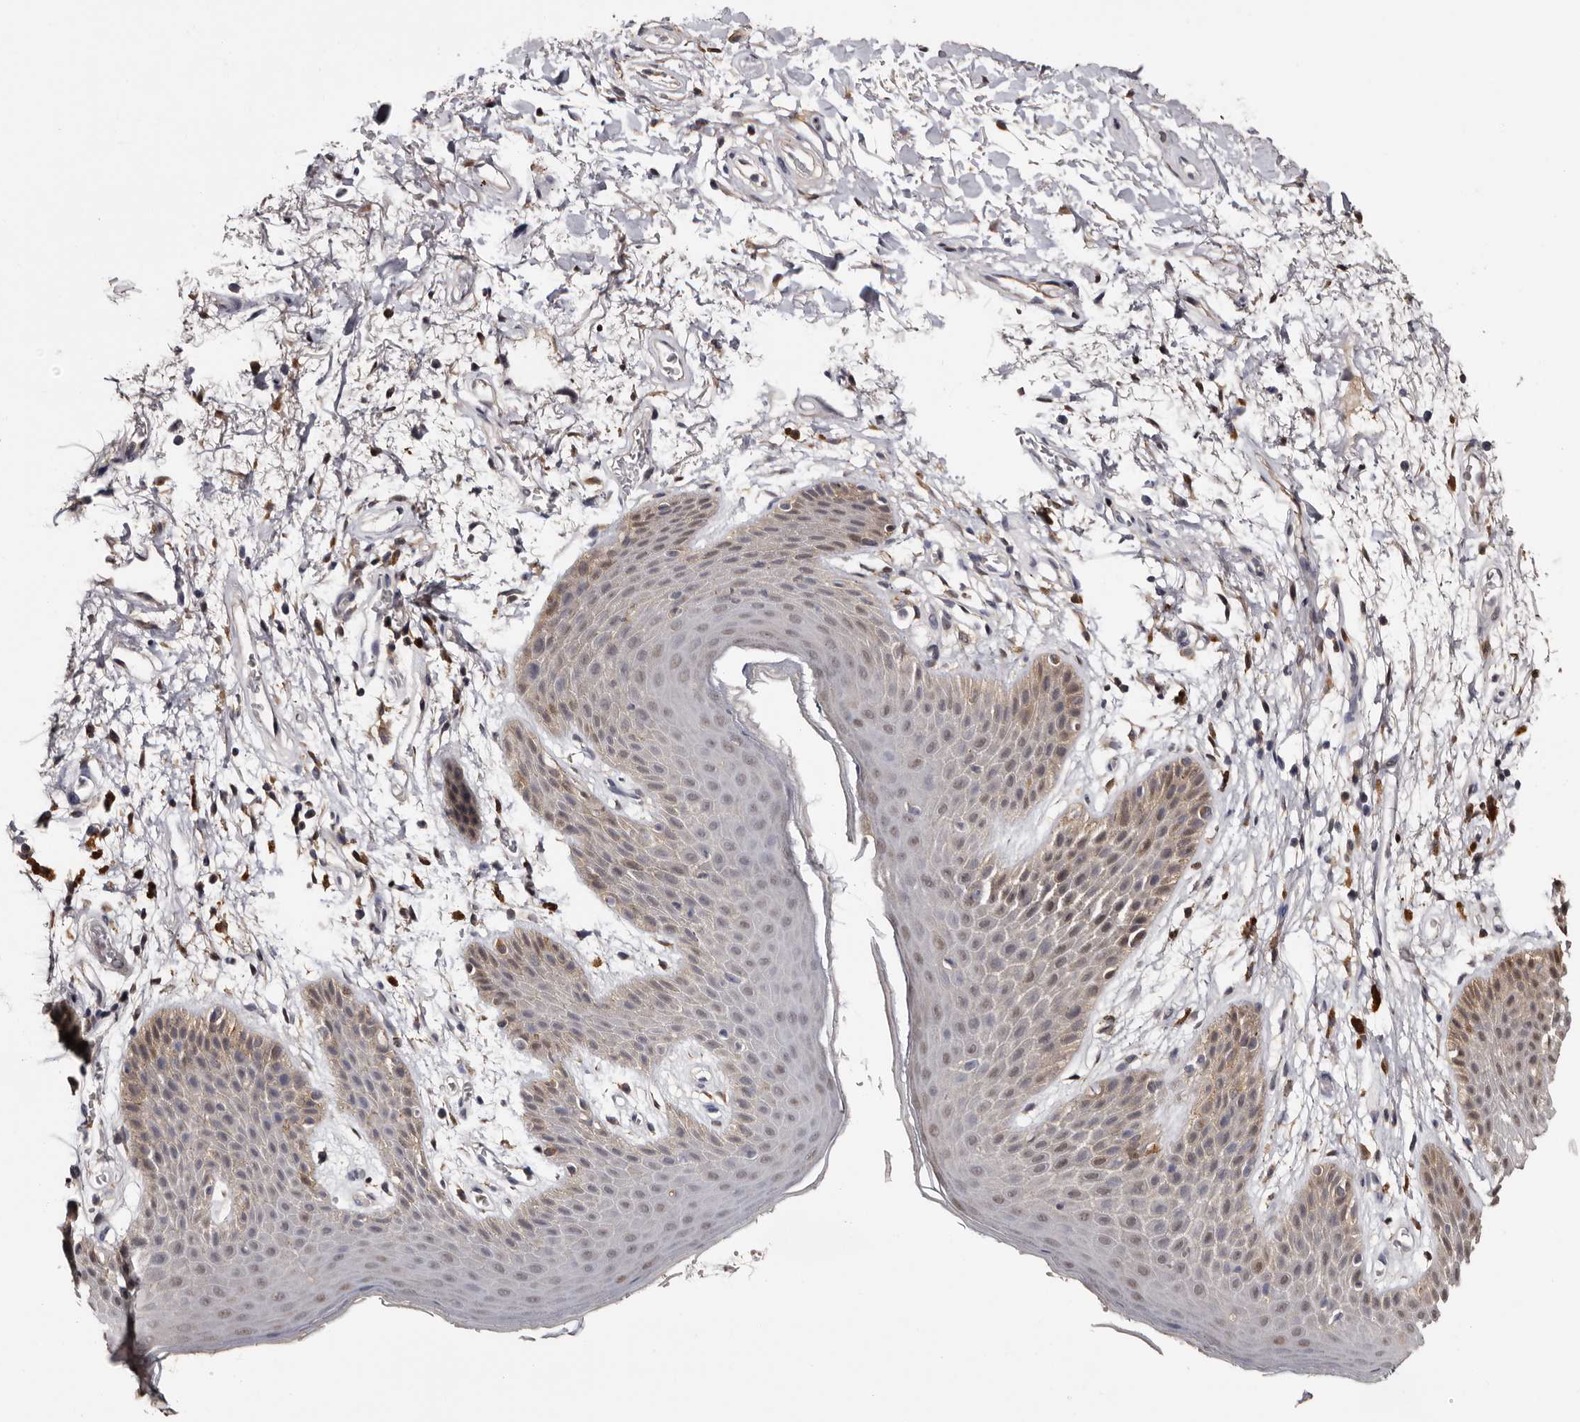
{"staining": {"intensity": "moderate", "quantity": "<25%", "location": "cytoplasmic/membranous,nuclear"}, "tissue": "skin", "cell_type": "Epidermal cells", "image_type": "normal", "snomed": [{"axis": "morphology", "description": "Normal tissue, NOS"}, {"axis": "topography", "description": "Anal"}], "caption": "This micrograph displays normal skin stained with immunohistochemistry (IHC) to label a protein in brown. The cytoplasmic/membranous,nuclear of epidermal cells show moderate positivity for the protein. Nuclei are counter-stained blue.", "gene": "DNPH1", "patient": {"sex": "male", "age": 74}}